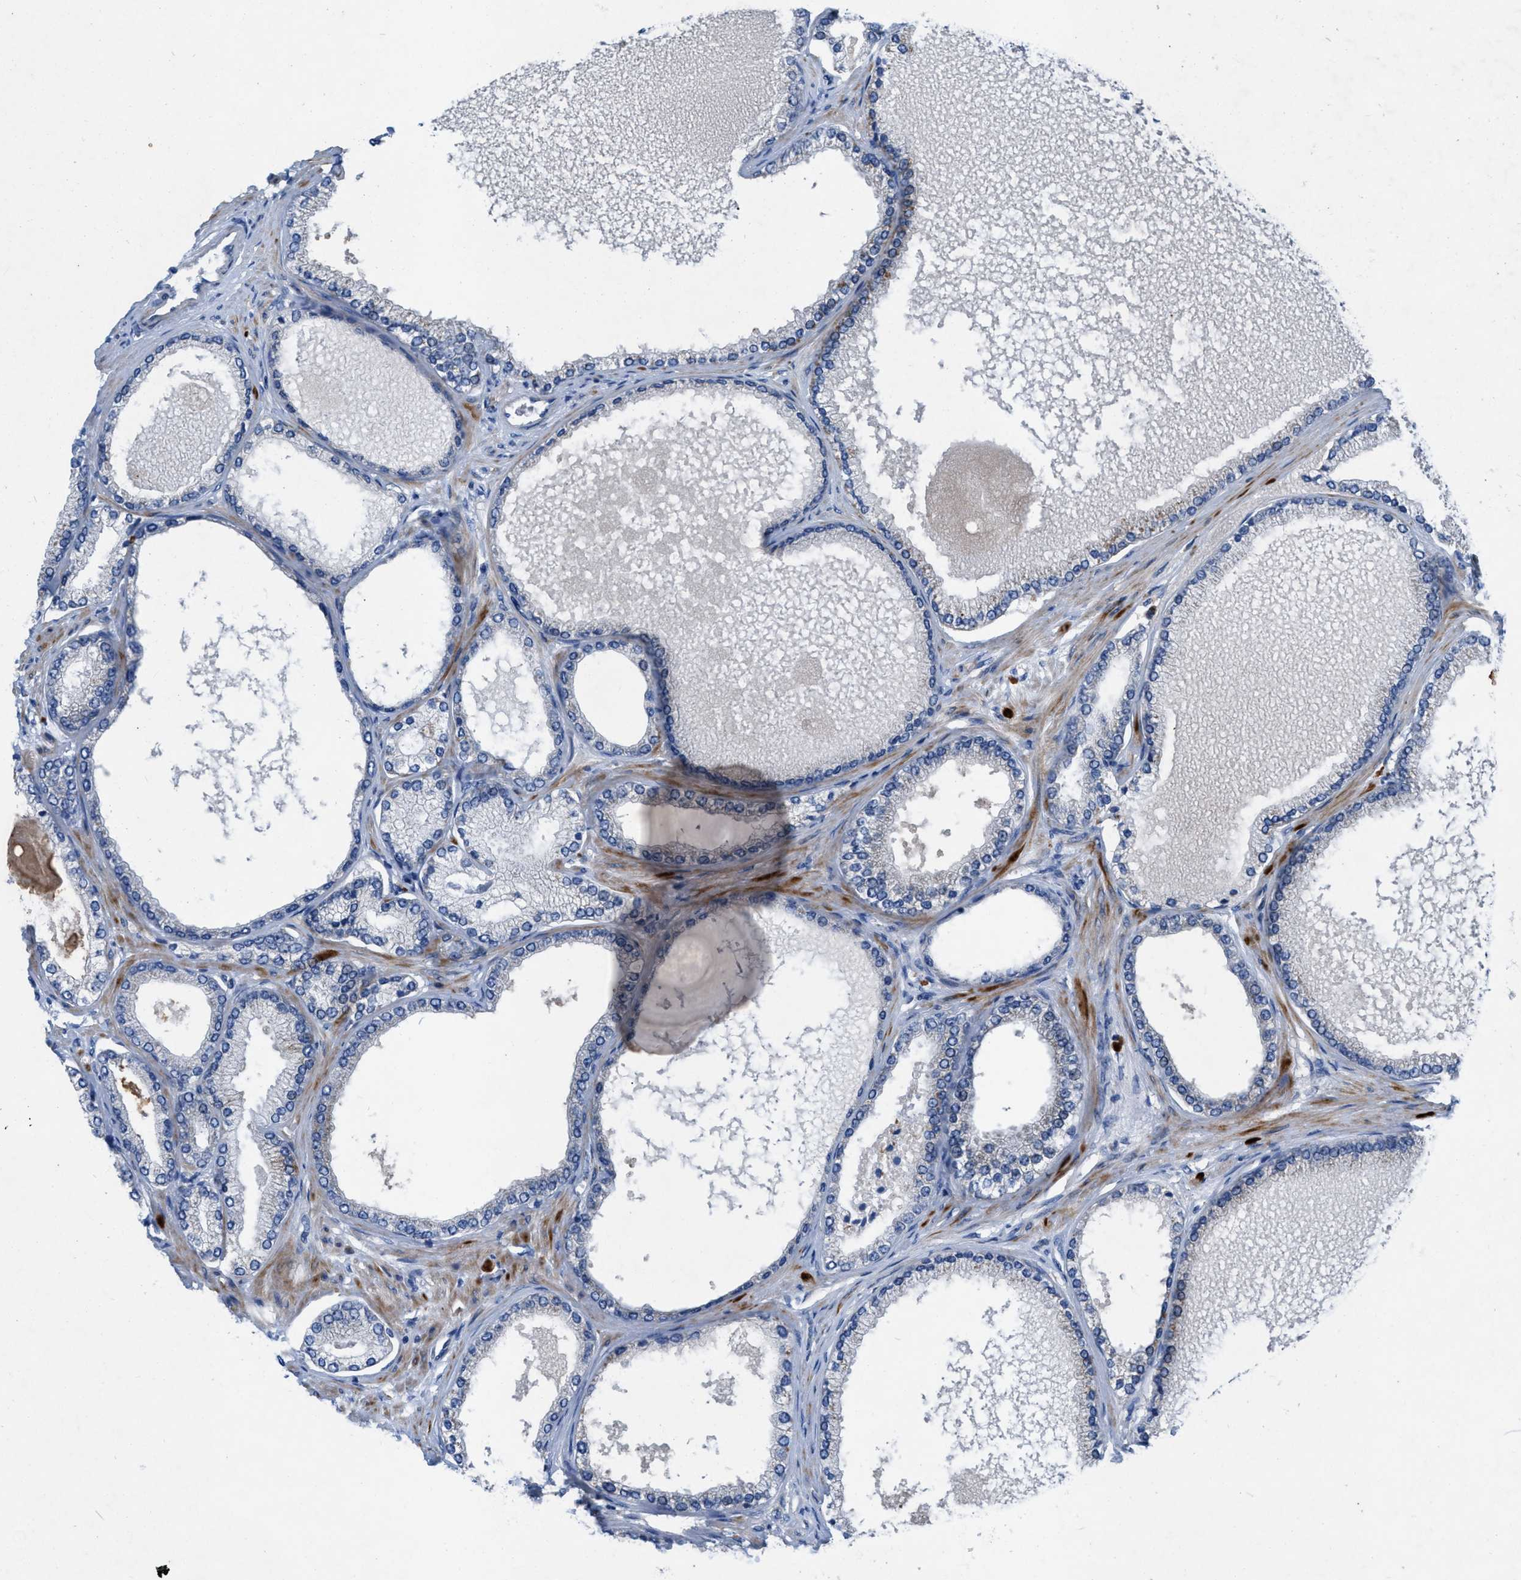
{"staining": {"intensity": "negative", "quantity": "none", "location": "none"}, "tissue": "prostate cancer", "cell_type": "Tumor cells", "image_type": "cancer", "snomed": [{"axis": "morphology", "description": "Adenocarcinoma, High grade"}, {"axis": "topography", "description": "Prostate"}], "caption": "Tumor cells show no significant protein staining in prostate adenocarcinoma (high-grade).", "gene": "PLPPR5", "patient": {"sex": "male", "age": 61}}